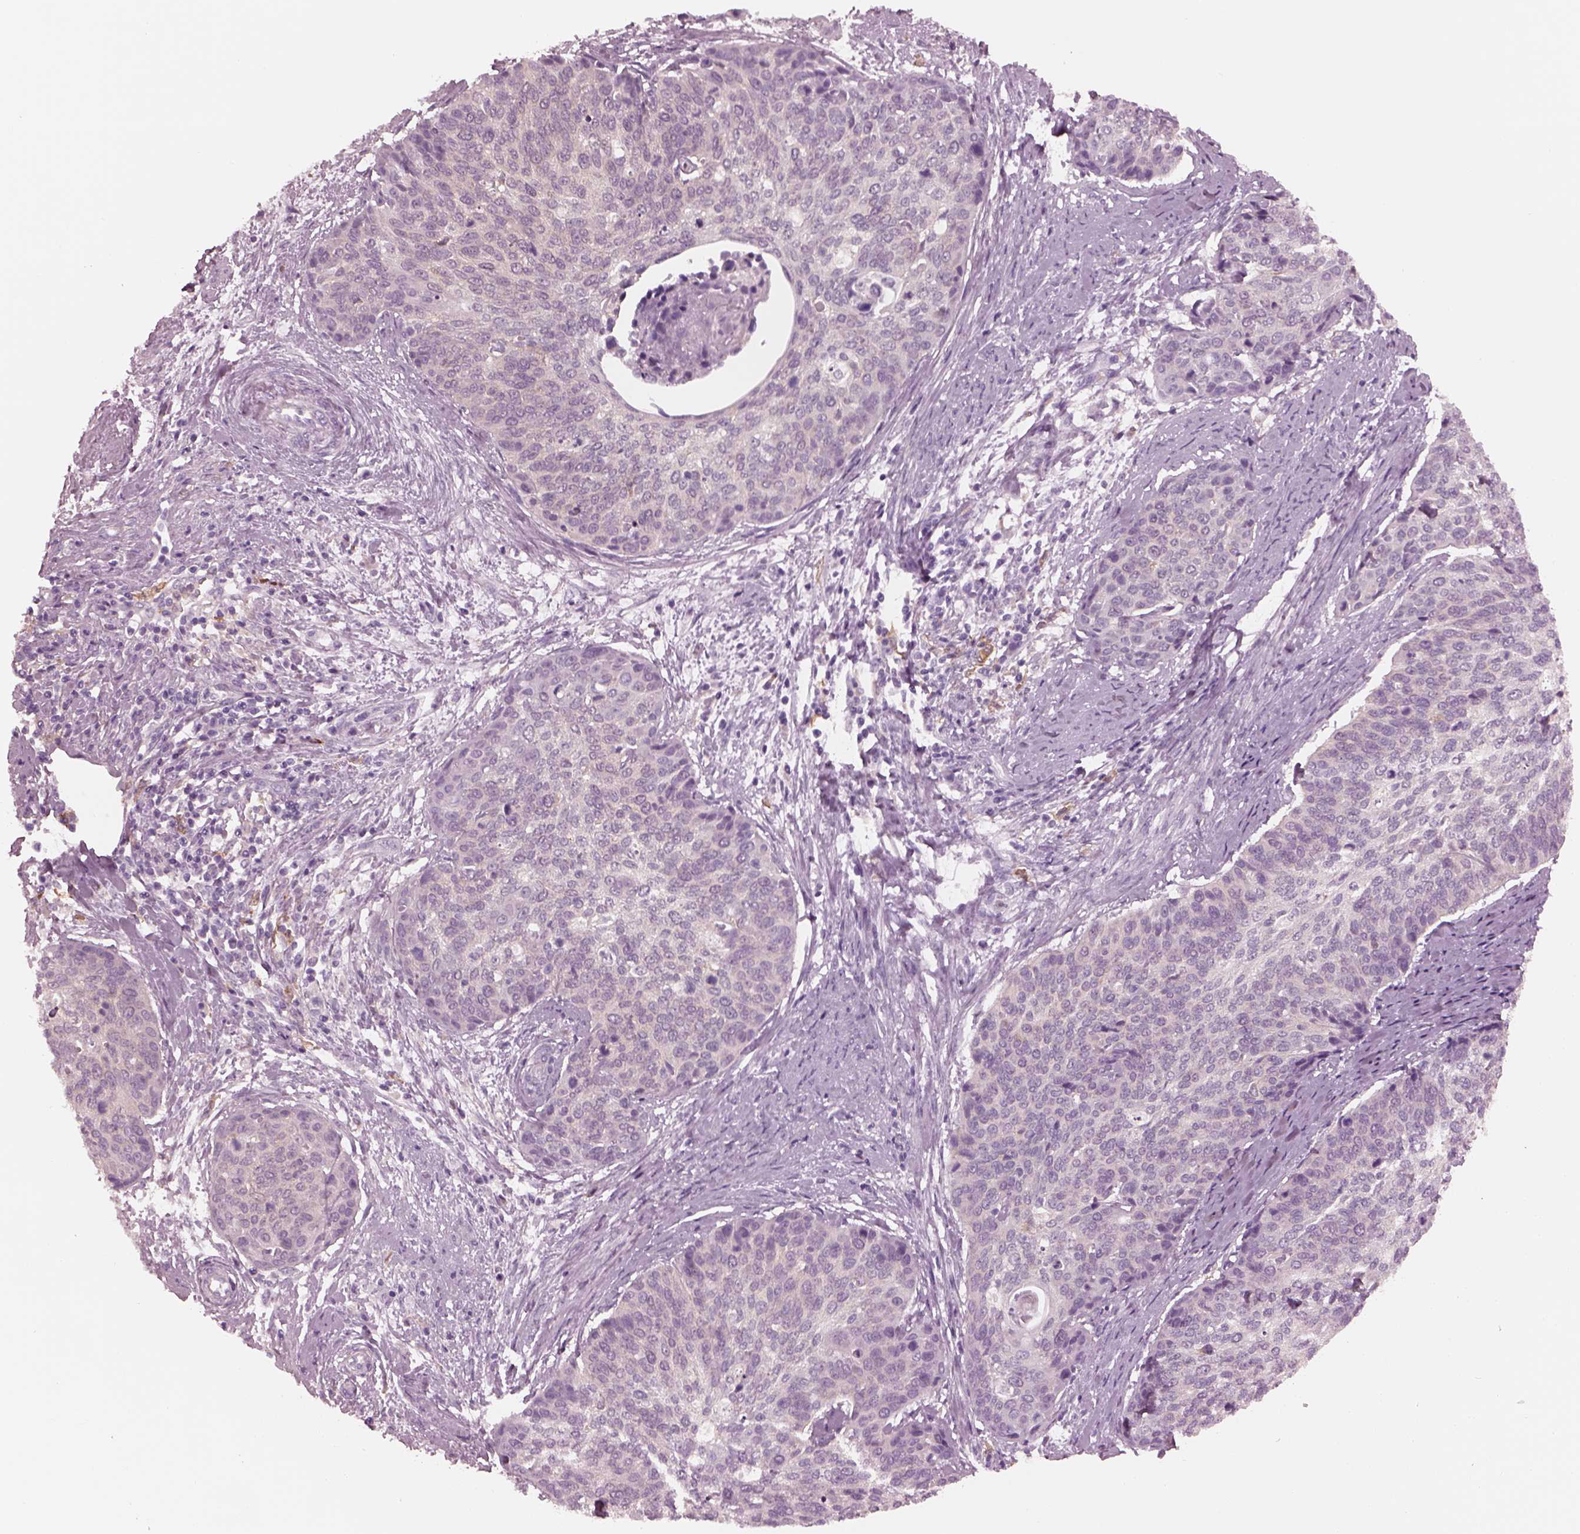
{"staining": {"intensity": "negative", "quantity": "none", "location": "none"}, "tissue": "cervical cancer", "cell_type": "Tumor cells", "image_type": "cancer", "snomed": [{"axis": "morphology", "description": "Squamous cell carcinoma, NOS"}, {"axis": "topography", "description": "Cervix"}], "caption": "An image of human cervical cancer (squamous cell carcinoma) is negative for staining in tumor cells. (DAB immunohistochemistry (IHC) with hematoxylin counter stain).", "gene": "SHTN1", "patient": {"sex": "female", "age": 69}}